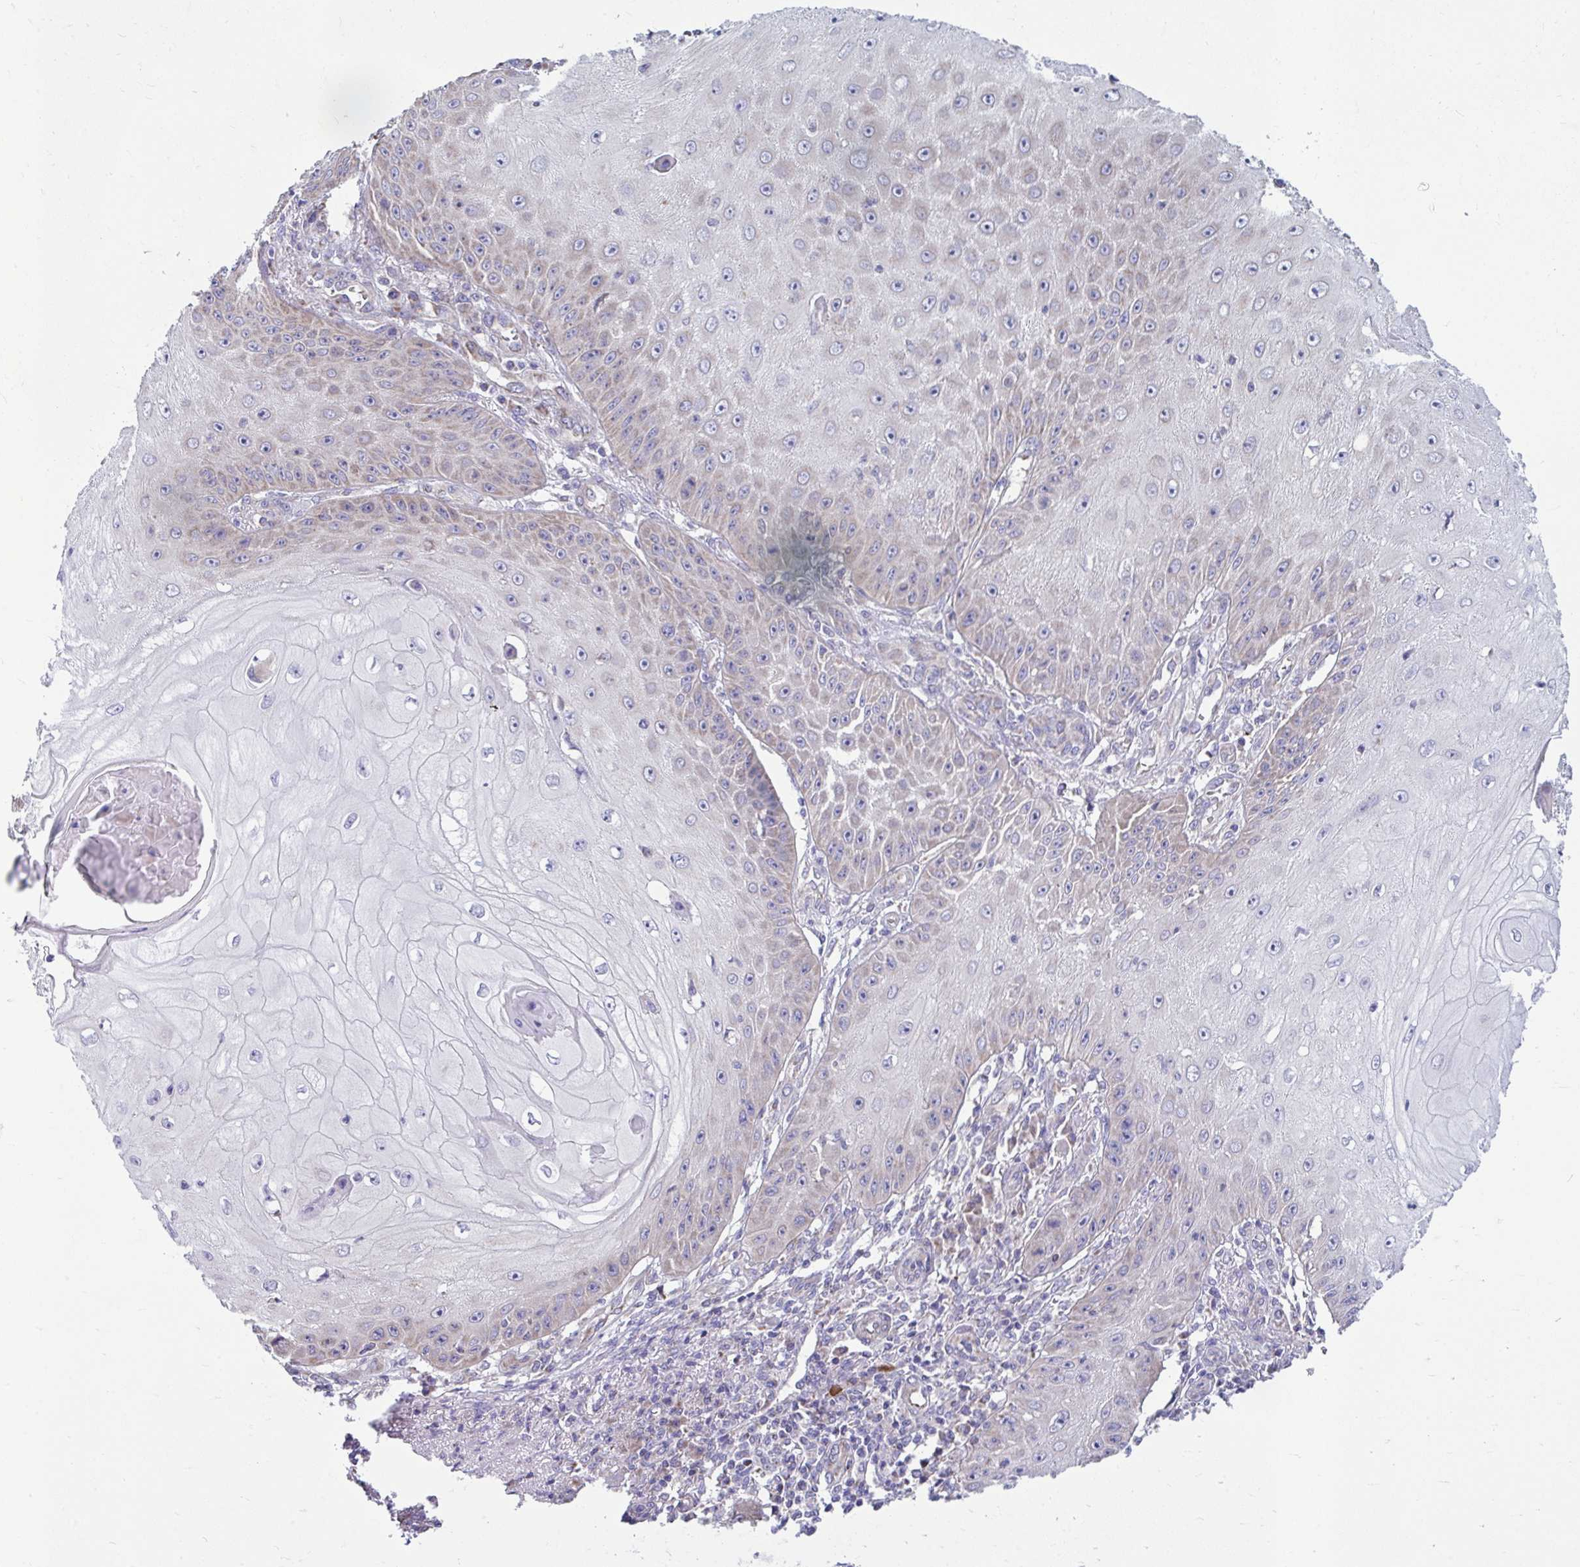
{"staining": {"intensity": "weak", "quantity": "<25%", "location": "cytoplasmic/membranous"}, "tissue": "skin cancer", "cell_type": "Tumor cells", "image_type": "cancer", "snomed": [{"axis": "morphology", "description": "Squamous cell carcinoma, NOS"}, {"axis": "topography", "description": "Skin"}], "caption": "The micrograph exhibits no staining of tumor cells in skin cancer (squamous cell carcinoma).", "gene": "LINGO4", "patient": {"sex": "male", "age": 70}}